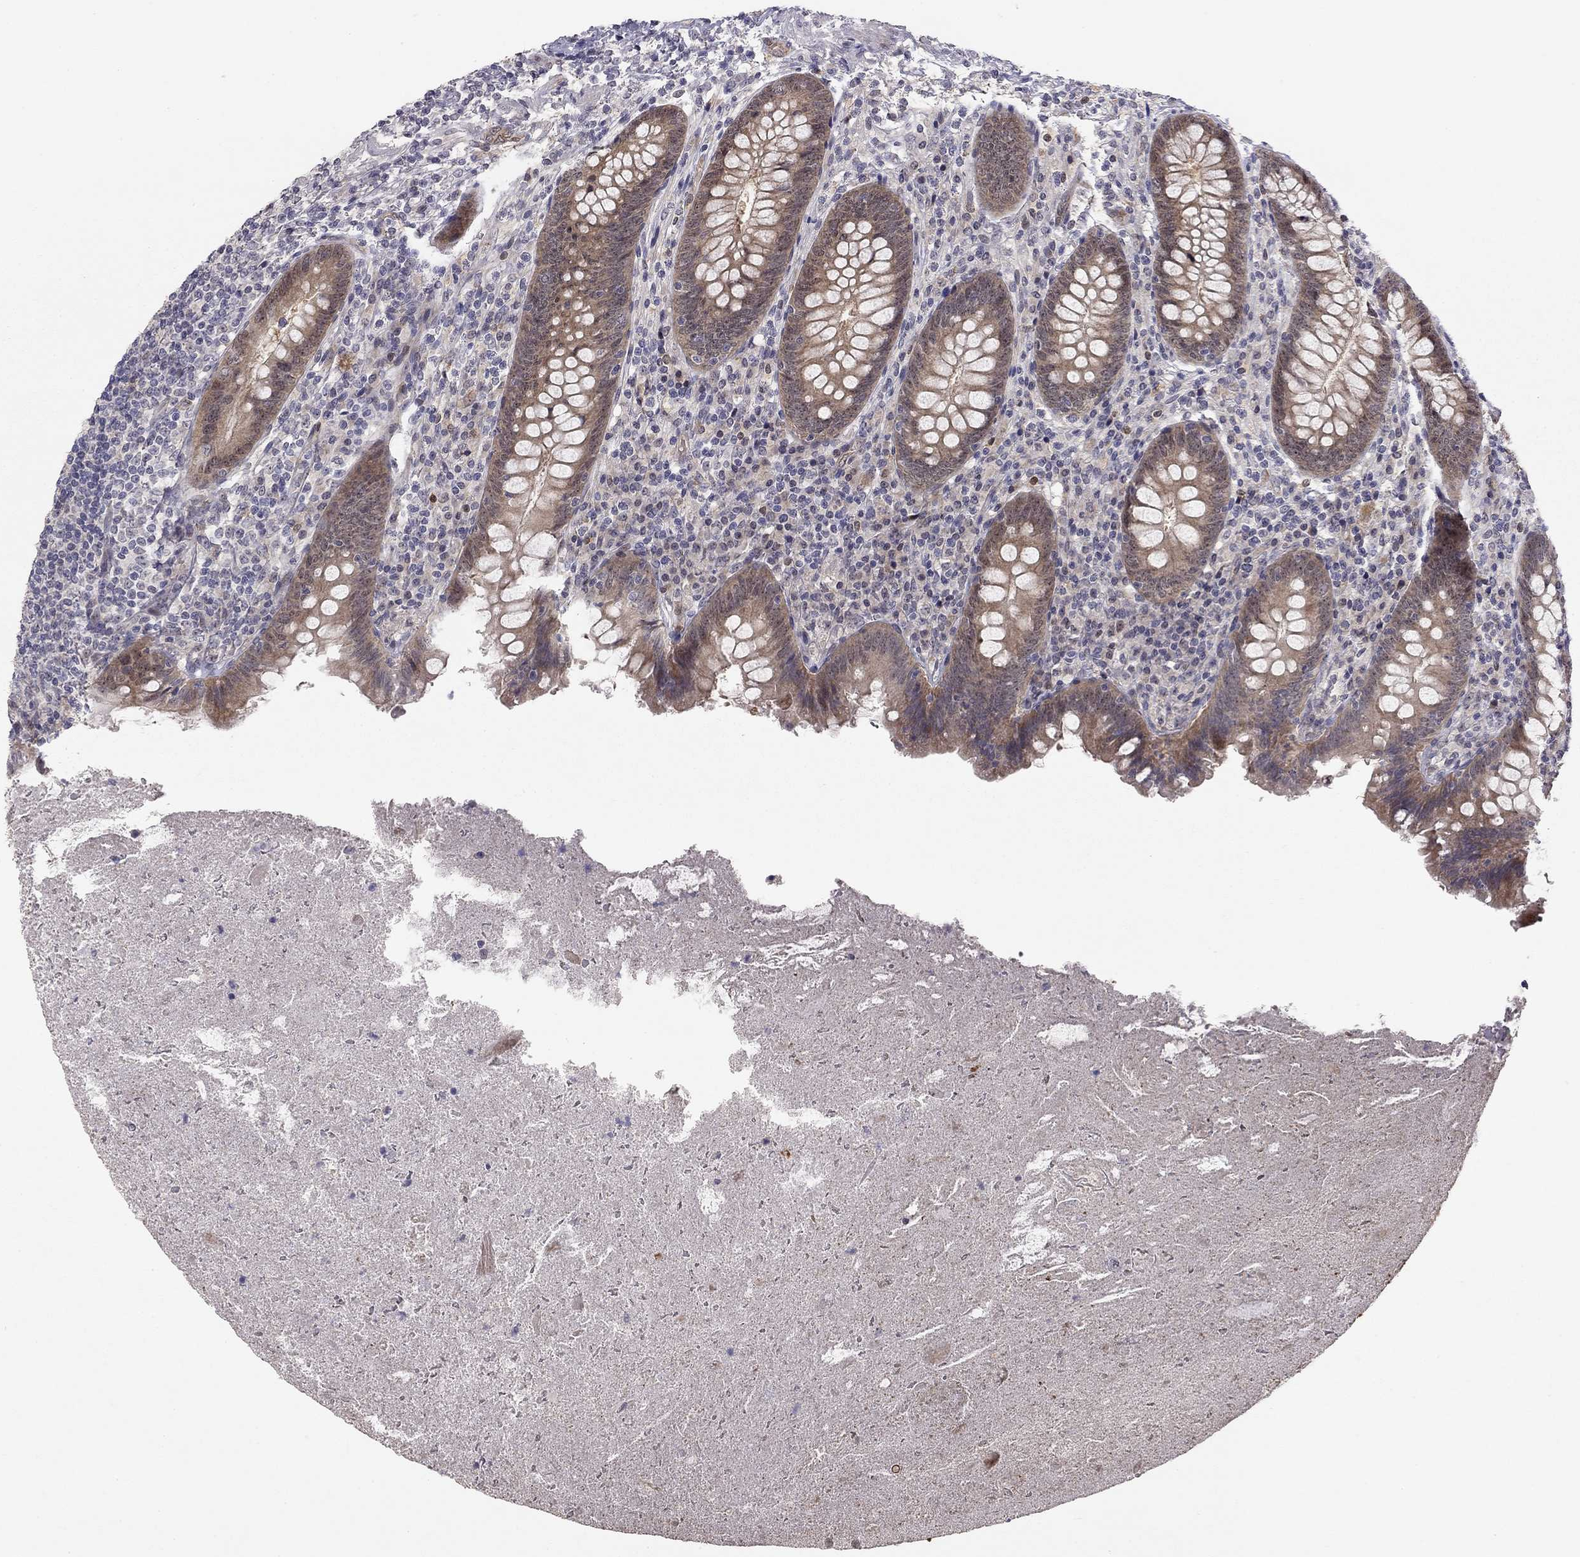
{"staining": {"intensity": "weak", "quantity": ">75%", "location": "cytoplasmic/membranous"}, "tissue": "appendix", "cell_type": "Glandular cells", "image_type": "normal", "snomed": [{"axis": "morphology", "description": "Normal tissue, NOS"}, {"axis": "topography", "description": "Appendix"}], "caption": "Glandular cells reveal weak cytoplasmic/membranous expression in approximately >75% of cells in normal appendix. (DAB (3,3'-diaminobenzidine) IHC, brown staining for protein, blue staining for nuclei).", "gene": "STXBP6", "patient": {"sex": "male", "age": 47}}